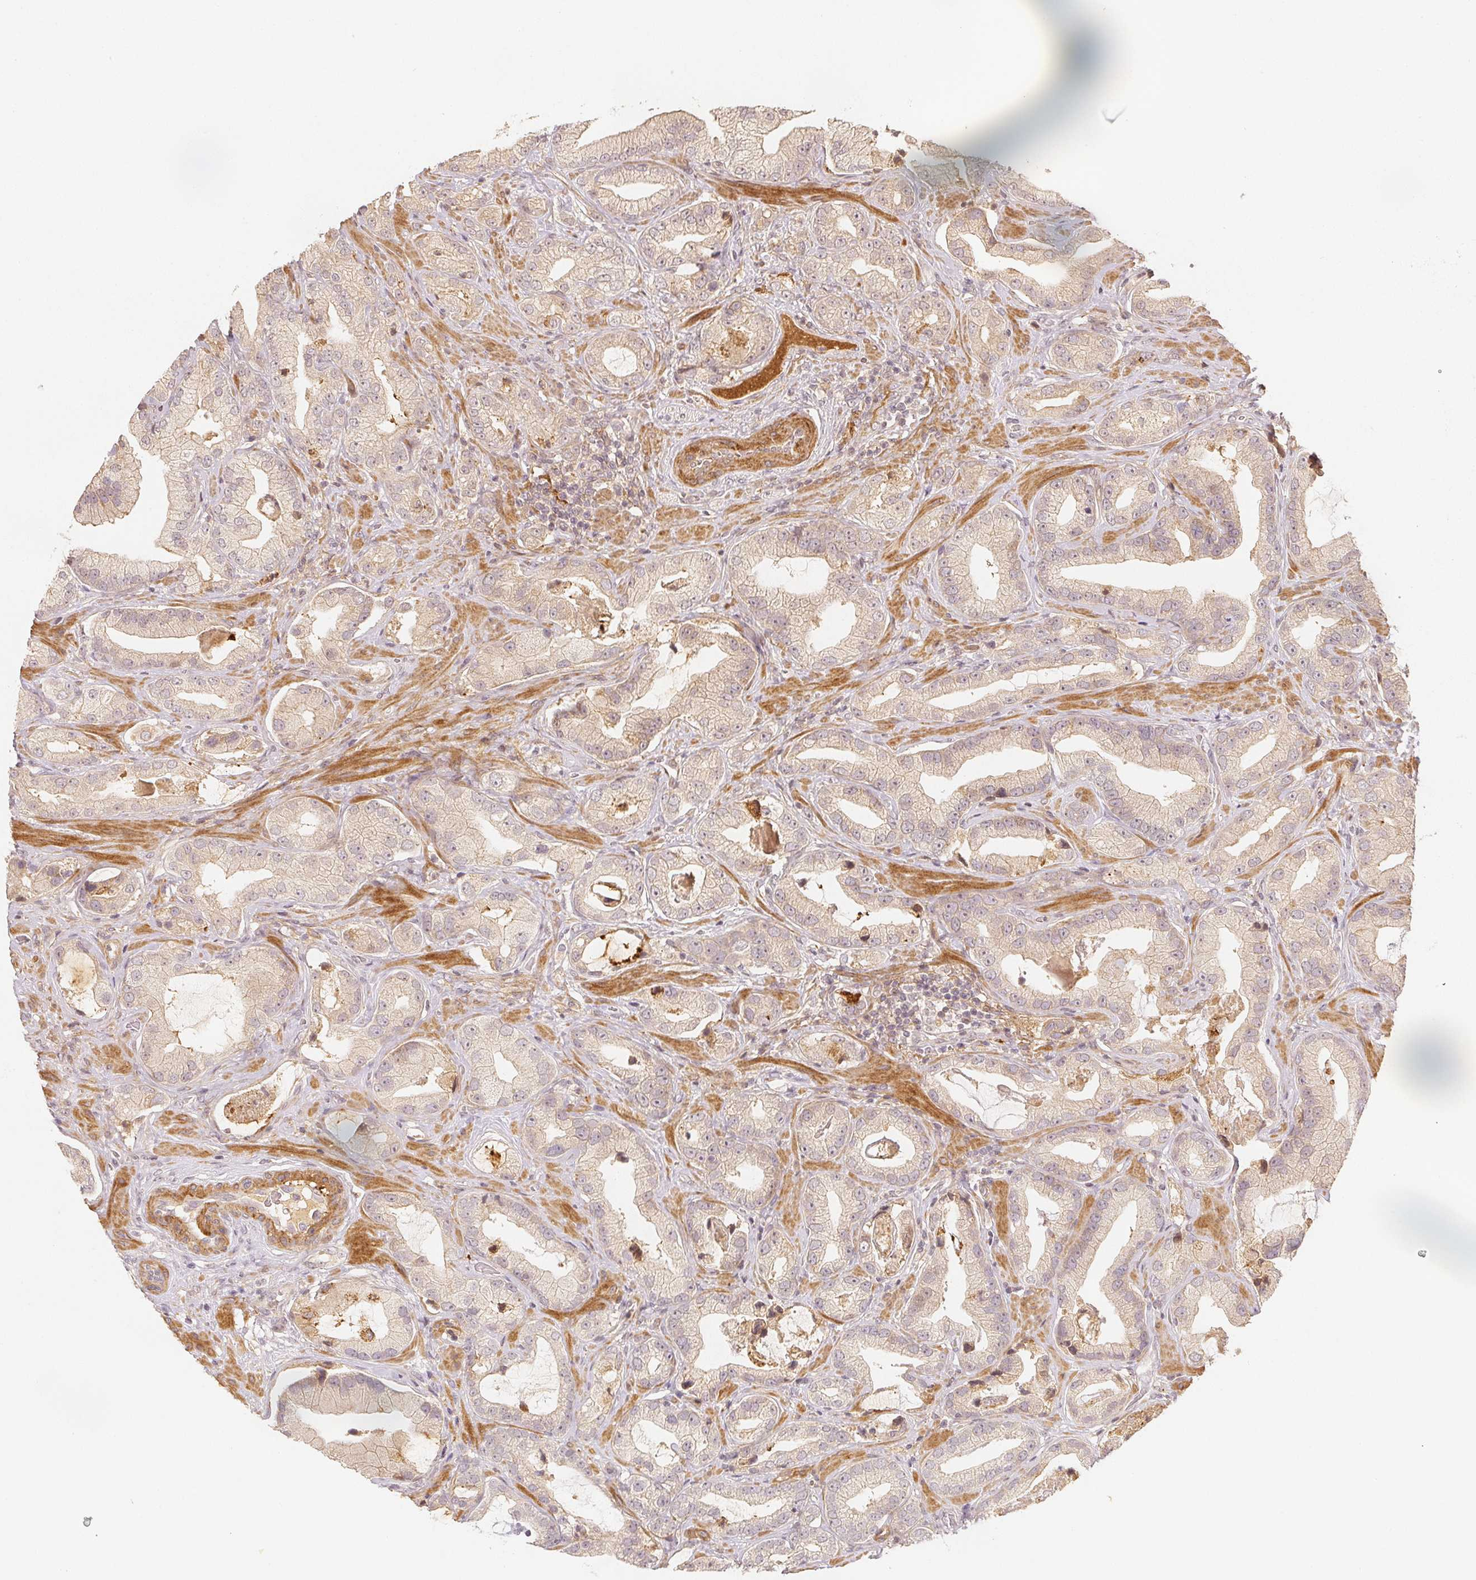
{"staining": {"intensity": "negative", "quantity": "none", "location": "none"}, "tissue": "prostate cancer", "cell_type": "Tumor cells", "image_type": "cancer", "snomed": [{"axis": "morphology", "description": "Adenocarcinoma, Low grade"}, {"axis": "topography", "description": "Prostate"}], "caption": "IHC photomicrograph of human prostate adenocarcinoma (low-grade) stained for a protein (brown), which reveals no positivity in tumor cells.", "gene": "SERPINE1", "patient": {"sex": "male", "age": 62}}